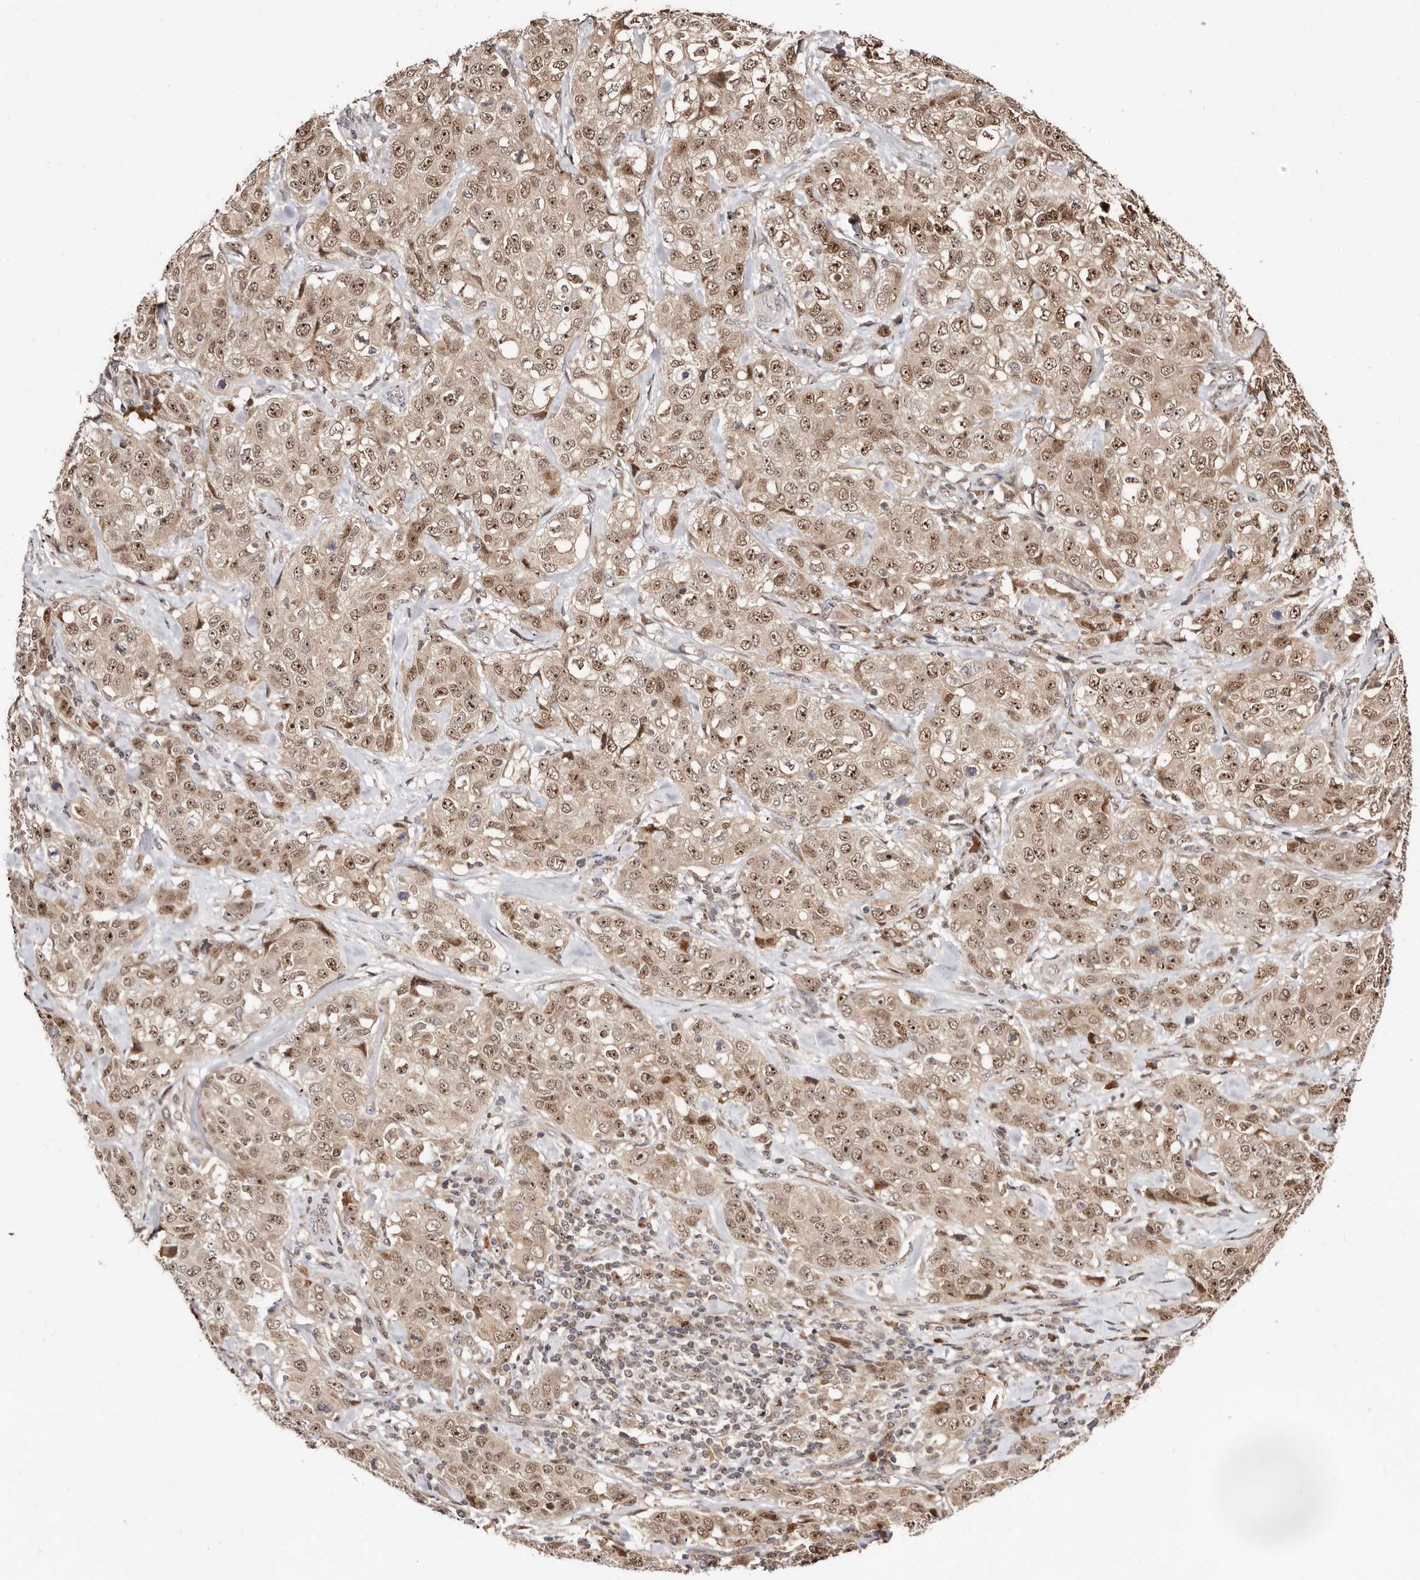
{"staining": {"intensity": "moderate", "quantity": ">75%", "location": "cytoplasmic/membranous,nuclear"}, "tissue": "stomach cancer", "cell_type": "Tumor cells", "image_type": "cancer", "snomed": [{"axis": "morphology", "description": "Adenocarcinoma, NOS"}, {"axis": "topography", "description": "Stomach"}], "caption": "The histopathology image demonstrates immunohistochemical staining of stomach adenocarcinoma. There is moderate cytoplasmic/membranous and nuclear staining is identified in approximately >75% of tumor cells. The protein is shown in brown color, while the nuclei are stained blue.", "gene": "APOL6", "patient": {"sex": "male", "age": 48}}